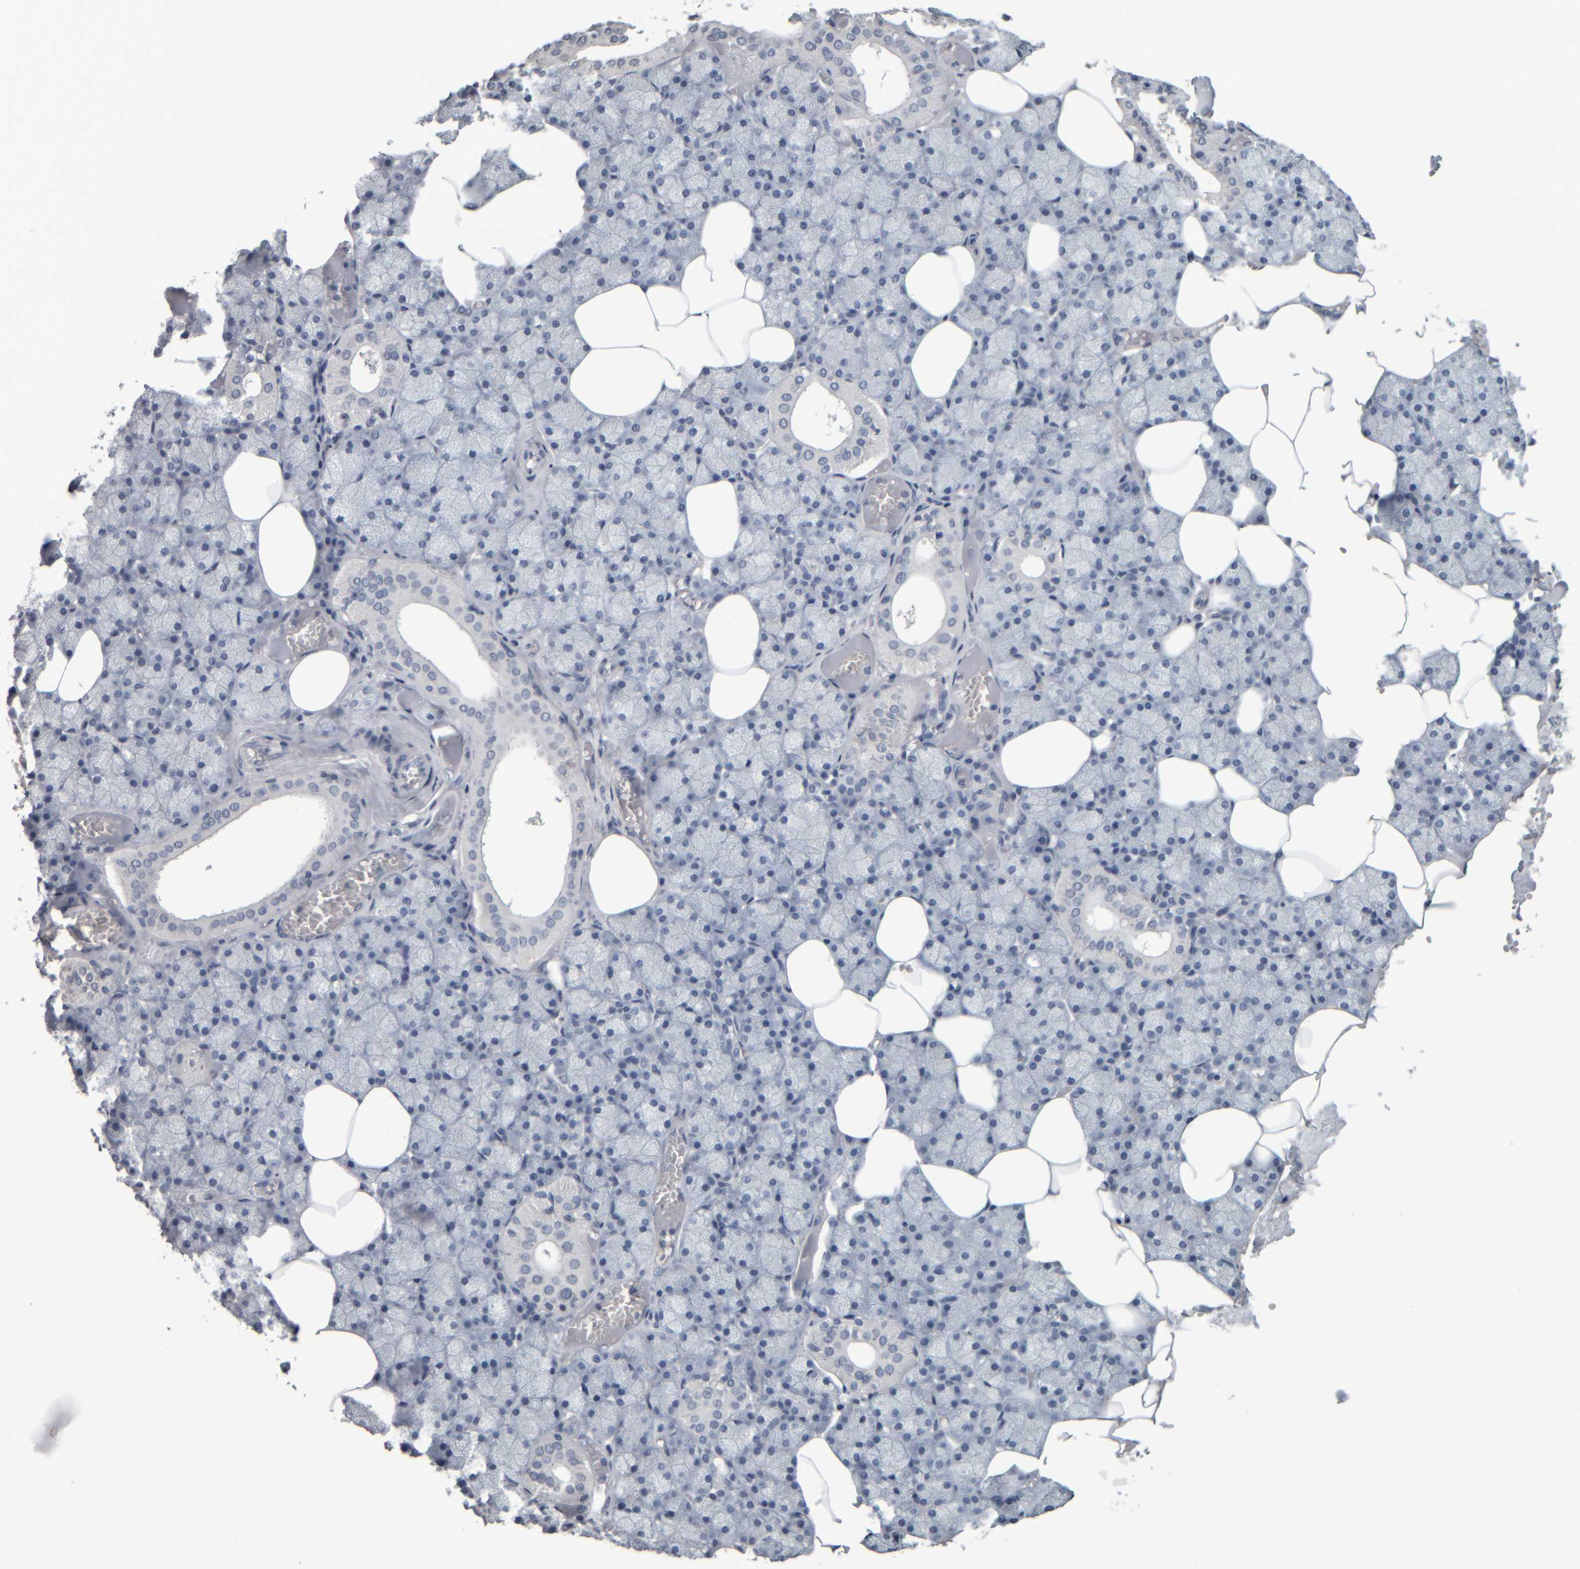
{"staining": {"intensity": "negative", "quantity": "none", "location": "none"}, "tissue": "salivary gland", "cell_type": "Glandular cells", "image_type": "normal", "snomed": [{"axis": "morphology", "description": "Normal tissue, NOS"}, {"axis": "topography", "description": "Salivary gland"}], "caption": "There is no significant positivity in glandular cells of salivary gland. (DAB (3,3'-diaminobenzidine) IHC visualized using brightfield microscopy, high magnification).", "gene": "CAVIN4", "patient": {"sex": "male", "age": 62}}